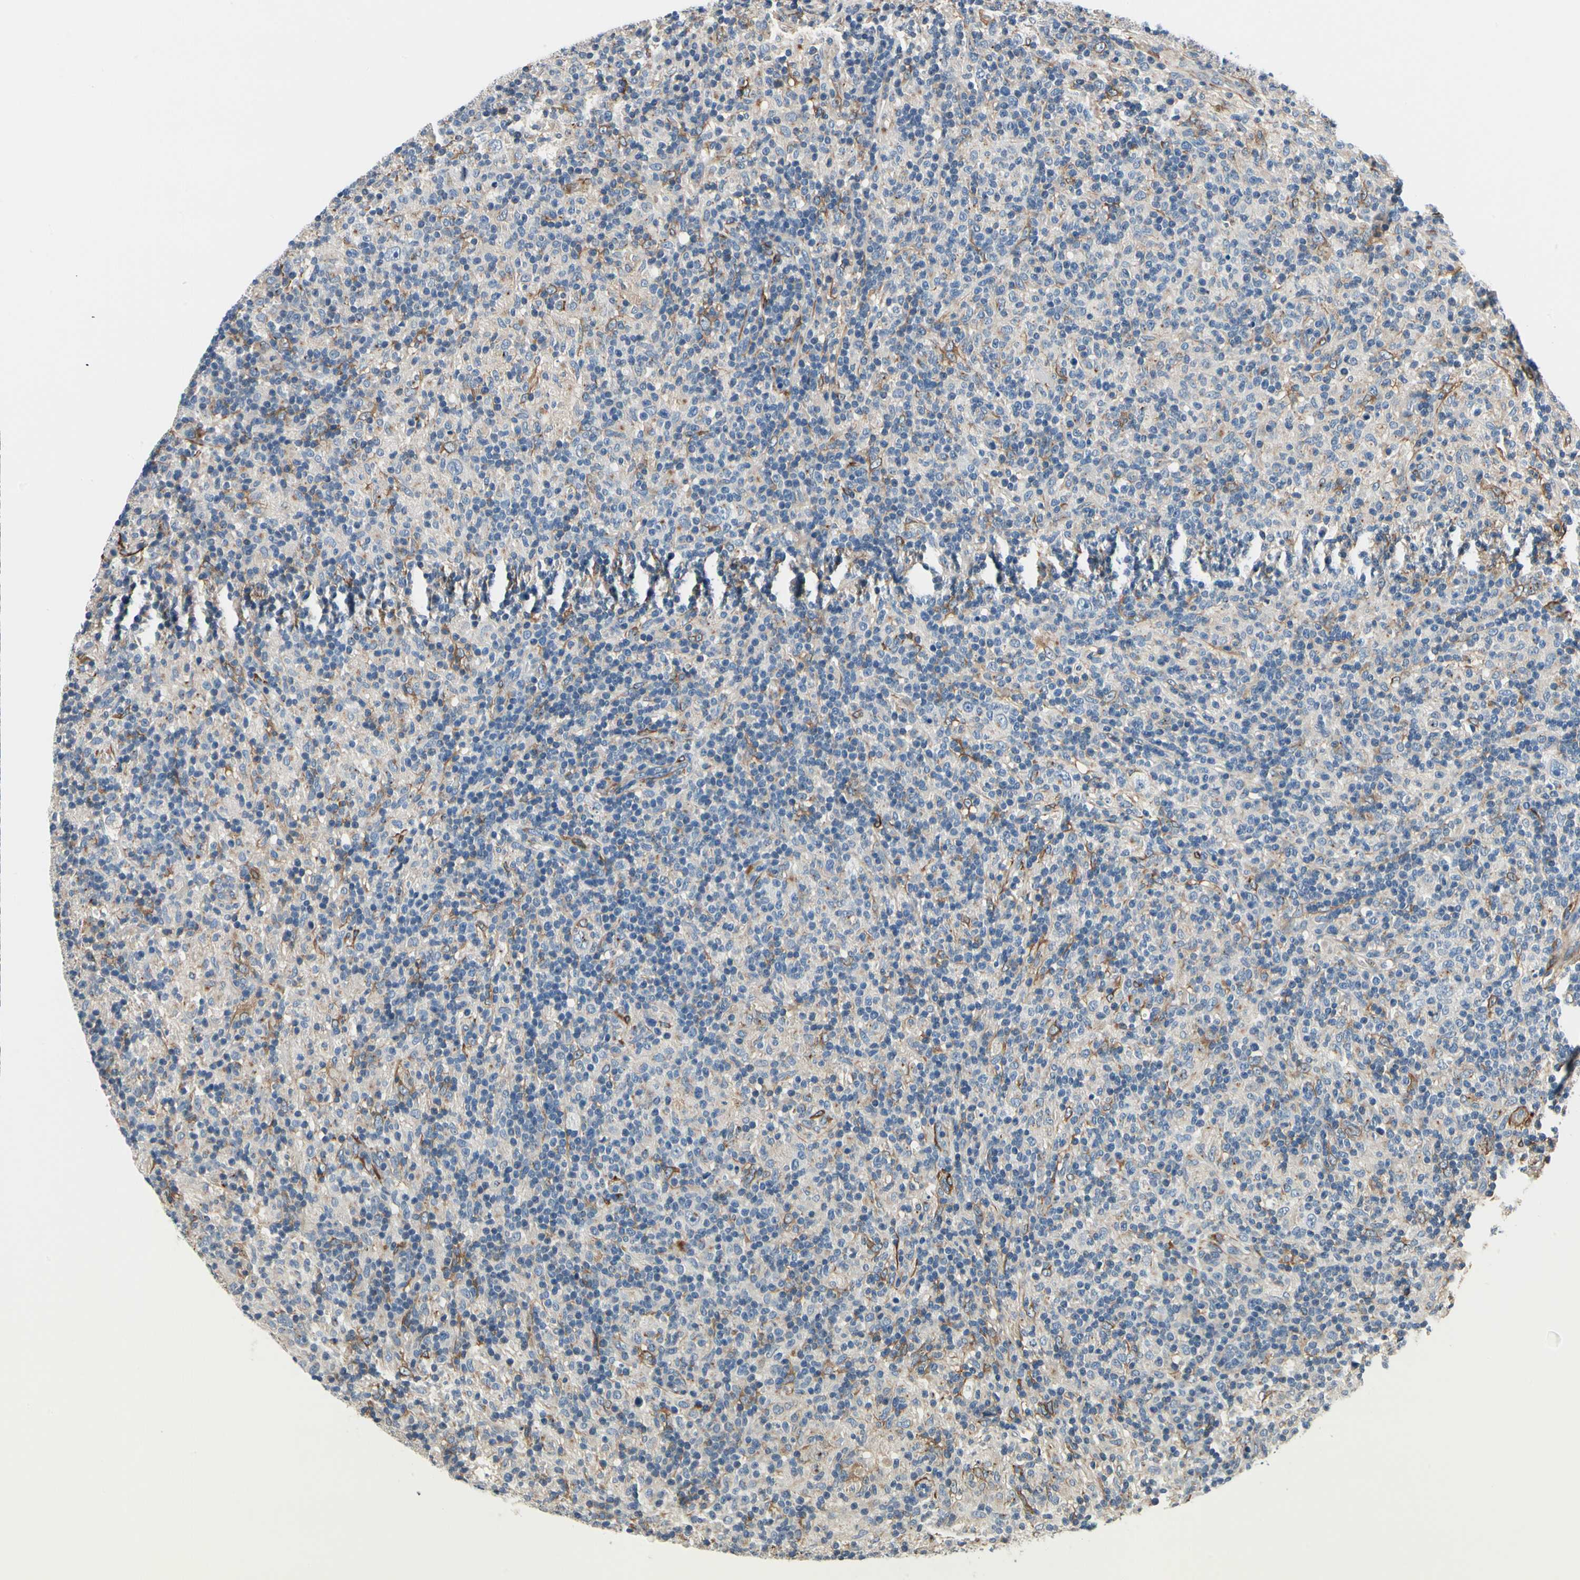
{"staining": {"intensity": "negative", "quantity": "none", "location": "none"}, "tissue": "lymphoma", "cell_type": "Tumor cells", "image_type": "cancer", "snomed": [{"axis": "morphology", "description": "Hodgkin's disease, NOS"}, {"axis": "topography", "description": "Lymph node"}], "caption": "IHC image of Hodgkin's disease stained for a protein (brown), which displays no staining in tumor cells. The staining is performed using DAB brown chromogen with nuclei counter-stained in using hematoxylin.", "gene": "PRKAR2B", "patient": {"sex": "male", "age": 70}}